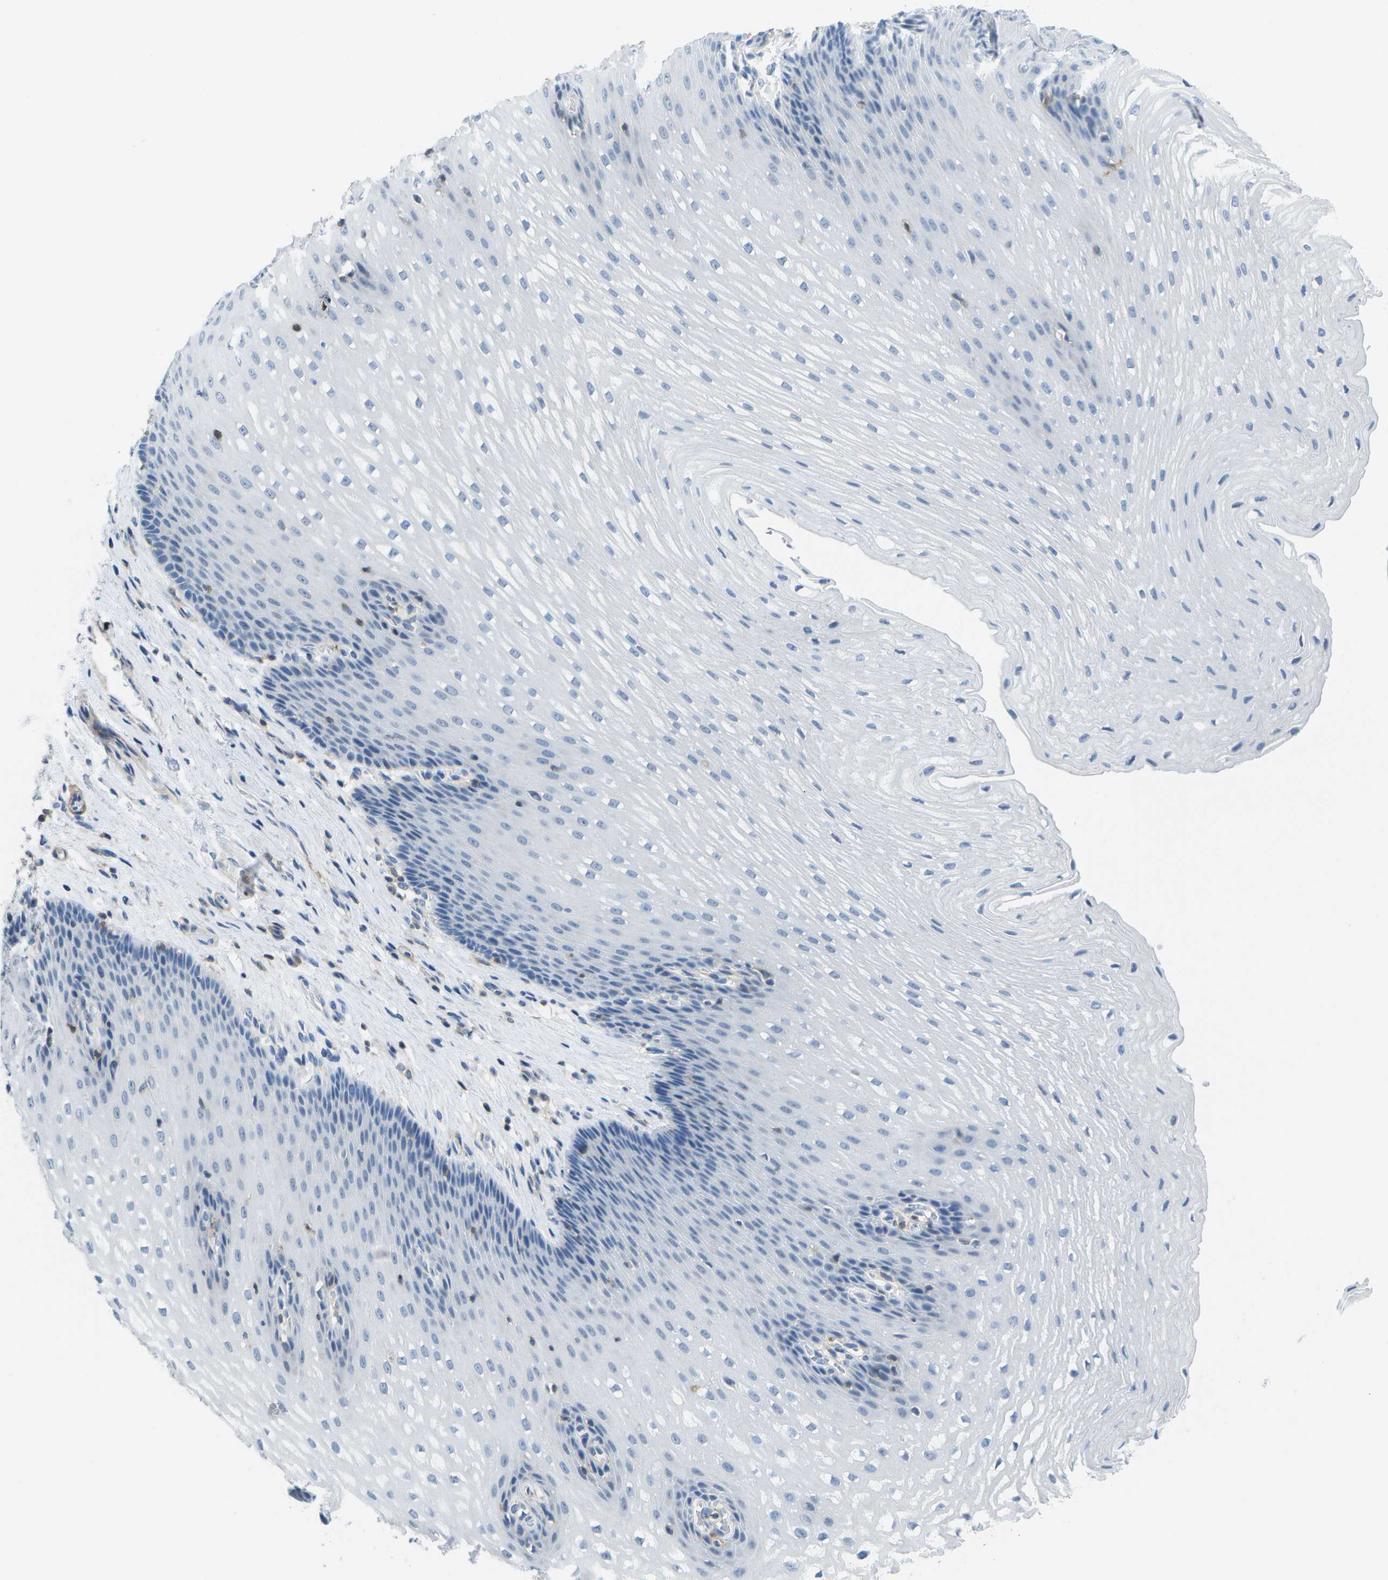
{"staining": {"intensity": "negative", "quantity": "none", "location": "none"}, "tissue": "esophagus", "cell_type": "Squamous epithelial cells", "image_type": "normal", "snomed": [{"axis": "morphology", "description": "Normal tissue, NOS"}, {"axis": "topography", "description": "Esophagus"}], "caption": "Immunohistochemistry (IHC) of normal esophagus shows no positivity in squamous epithelial cells.", "gene": "RCSD1", "patient": {"sex": "male", "age": 48}}